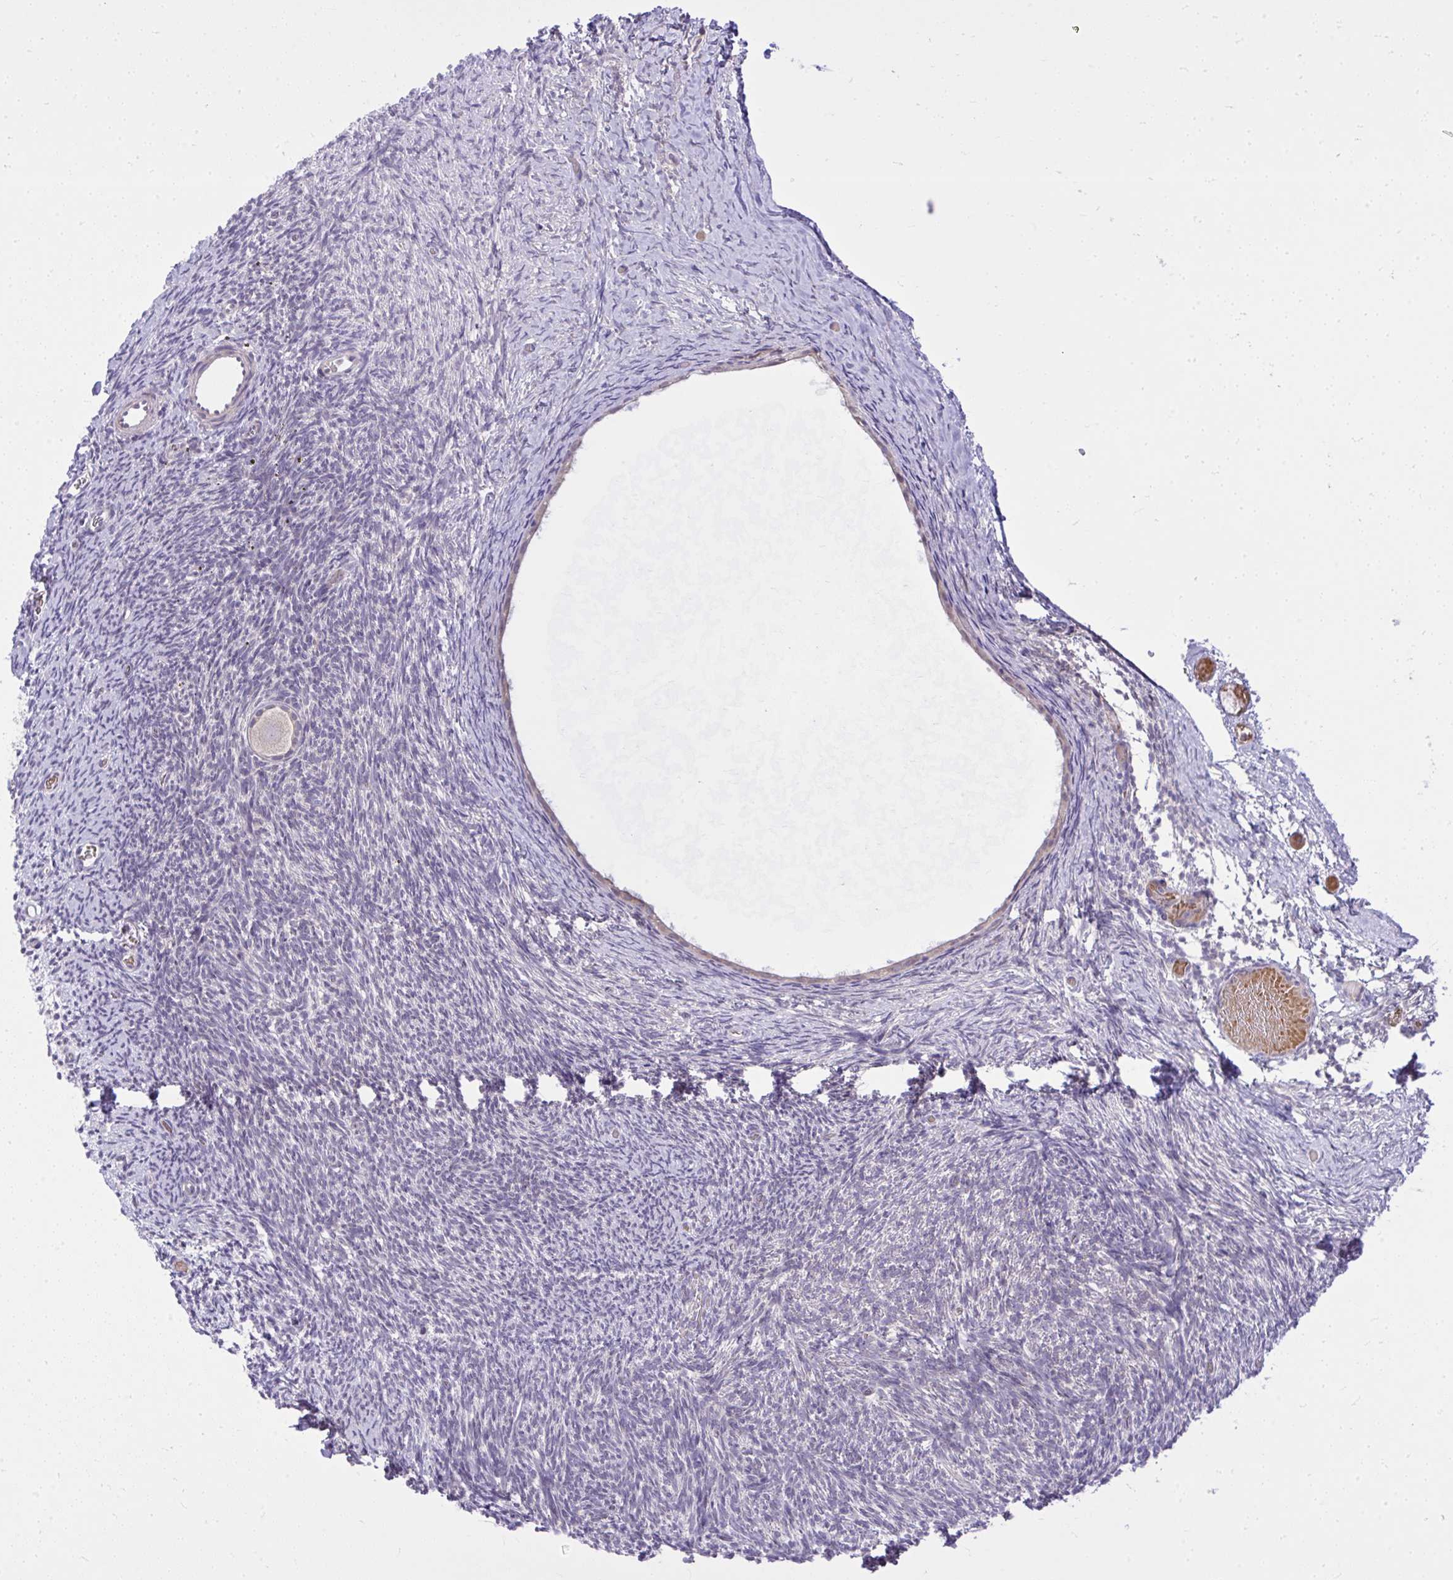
{"staining": {"intensity": "weak", "quantity": "25%-75%", "location": "cytoplasmic/membranous"}, "tissue": "ovary", "cell_type": "Follicle cells", "image_type": "normal", "snomed": [{"axis": "morphology", "description": "Normal tissue, NOS"}, {"axis": "topography", "description": "Ovary"}], "caption": "A high-resolution micrograph shows IHC staining of normal ovary, which shows weak cytoplasmic/membranous expression in approximately 25%-75% of follicle cells. (Stains: DAB (3,3'-diaminobenzidine) in brown, nuclei in blue, Microscopy: brightfield microscopy at high magnification).", "gene": "DPY19L1", "patient": {"sex": "female", "age": 39}}